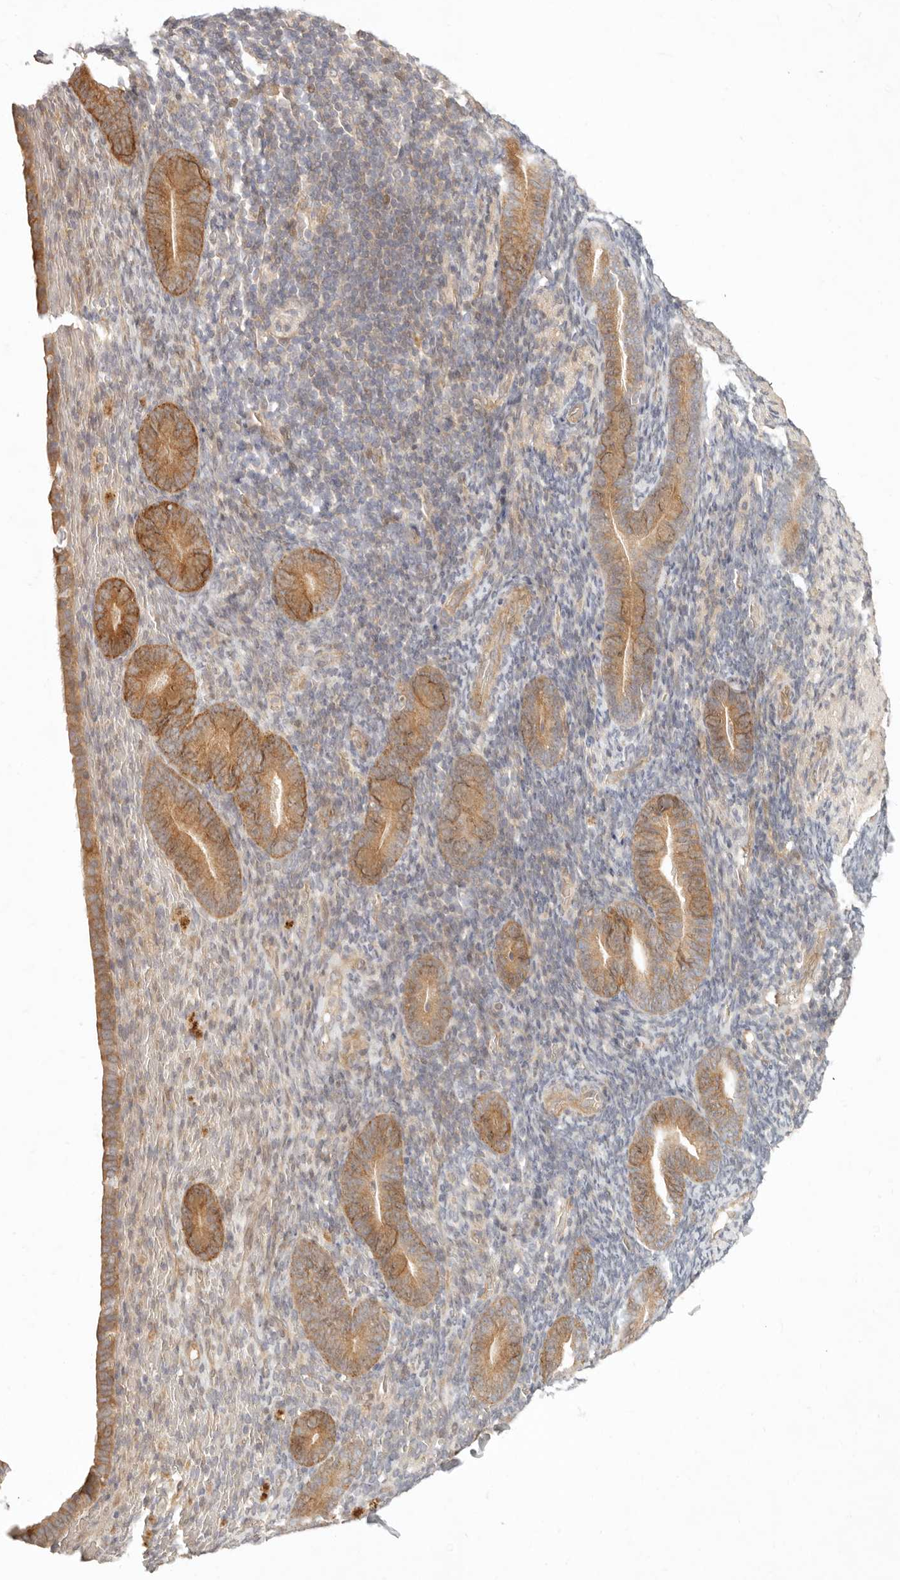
{"staining": {"intensity": "weak", "quantity": "<25%", "location": "cytoplasmic/membranous"}, "tissue": "endometrium", "cell_type": "Cells in endometrial stroma", "image_type": "normal", "snomed": [{"axis": "morphology", "description": "Normal tissue, NOS"}, {"axis": "topography", "description": "Endometrium"}], "caption": "Immunohistochemistry (IHC) image of benign endometrium: human endometrium stained with DAB (3,3'-diaminobenzidine) exhibits no significant protein staining in cells in endometrial stroma. (Stains: DAB (3,3'-diaminobenzidine) IHC with hematoxylin counter stain, Microscopy: brightfield microscopy at high magnification).", "gene": "PPP1R3B", "patient": {"sex": "female", "age": 51}}